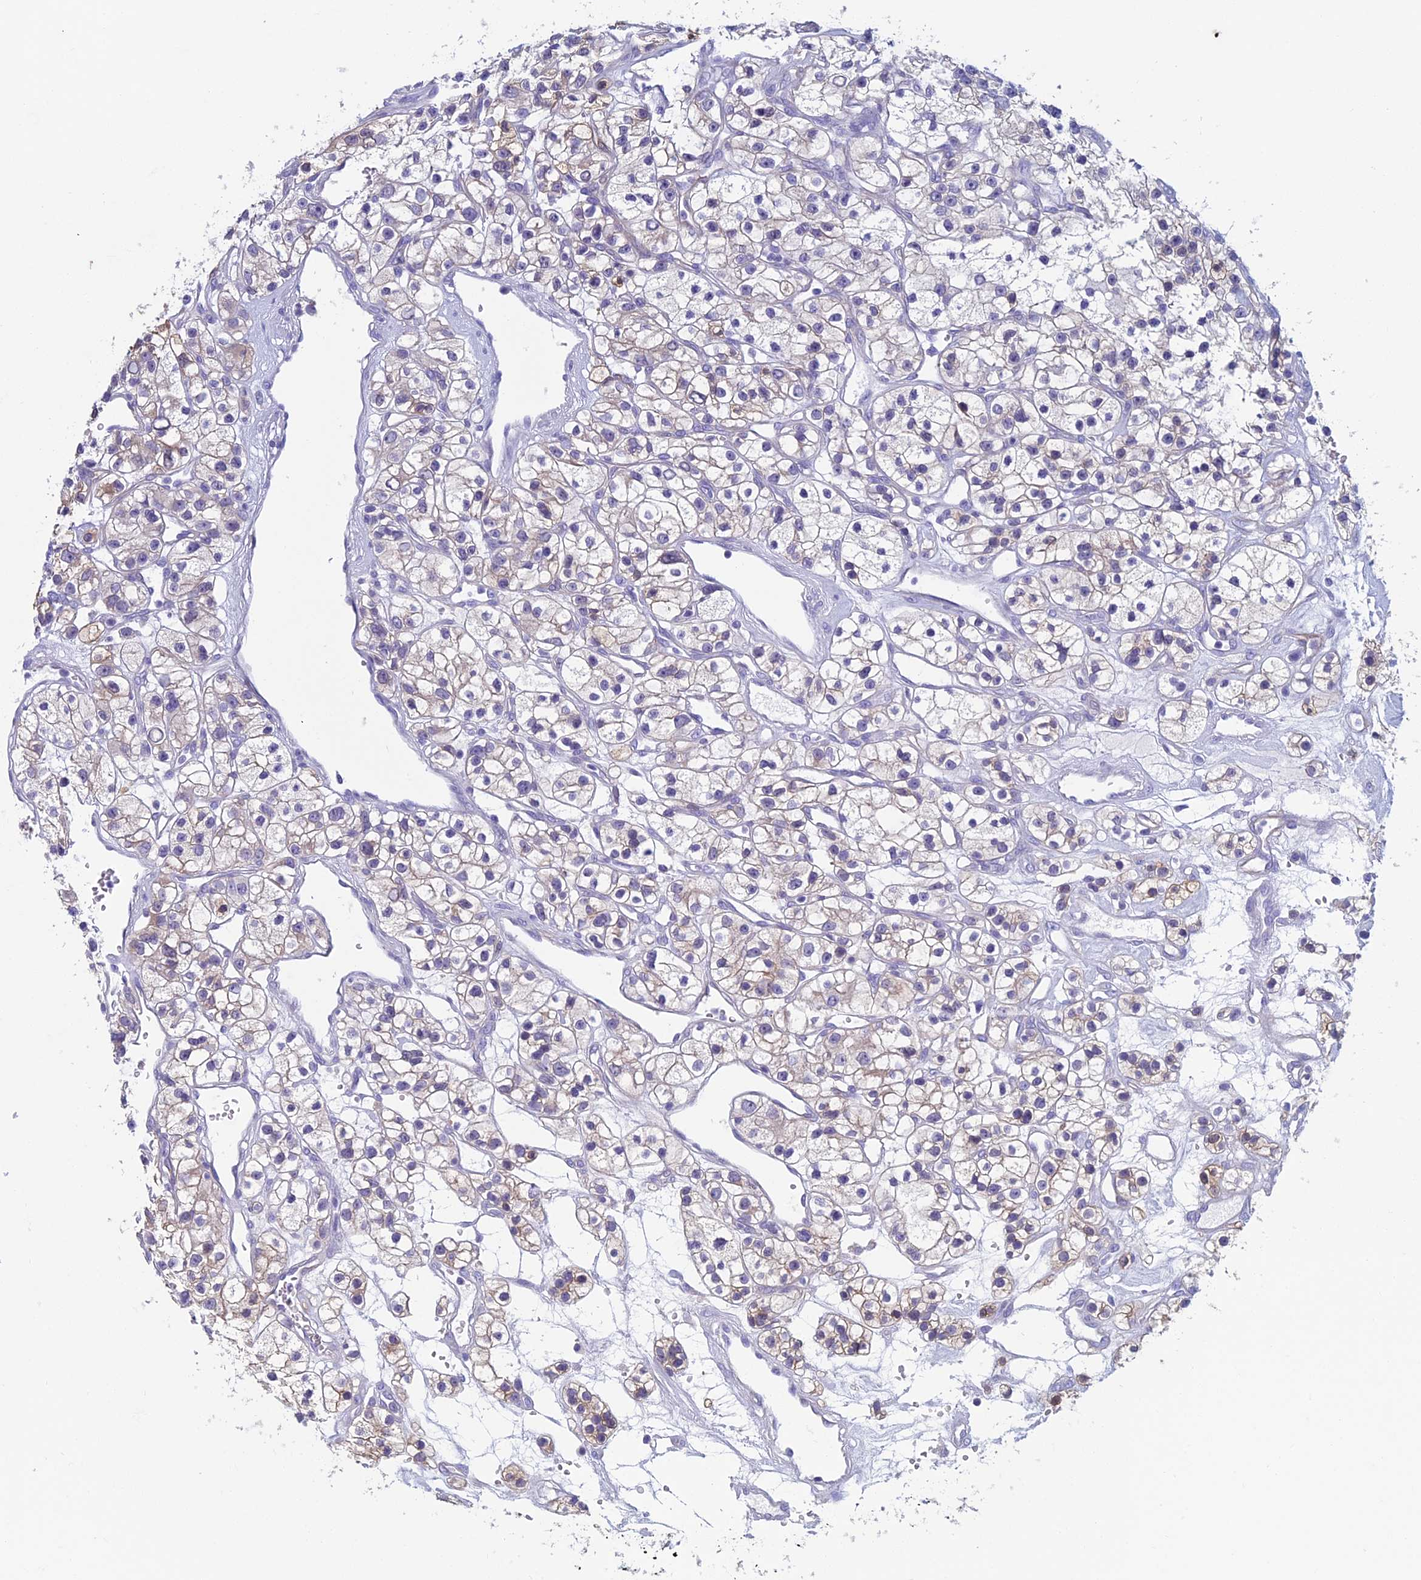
{"staining": {"intensity": "weak", "quantity": "<25%", "location": "cytoplasmic/membranous"}, "tissue": "renal cancer", "cell_type": "Tumor cells", "image_type": "cancer", "snomed": [{"axis": "morphology", "description": "Adenocarcinoma, NOS"}, {"axis": "topography", "description": "Kidney"}], "caption": "This is an immunohistochemistry histopathology image of human adenocarcinoma (renal). There is no positivity in tumor cells.", "gene": "KCNK17", "patient": {"sex": "female", "age": 57}}